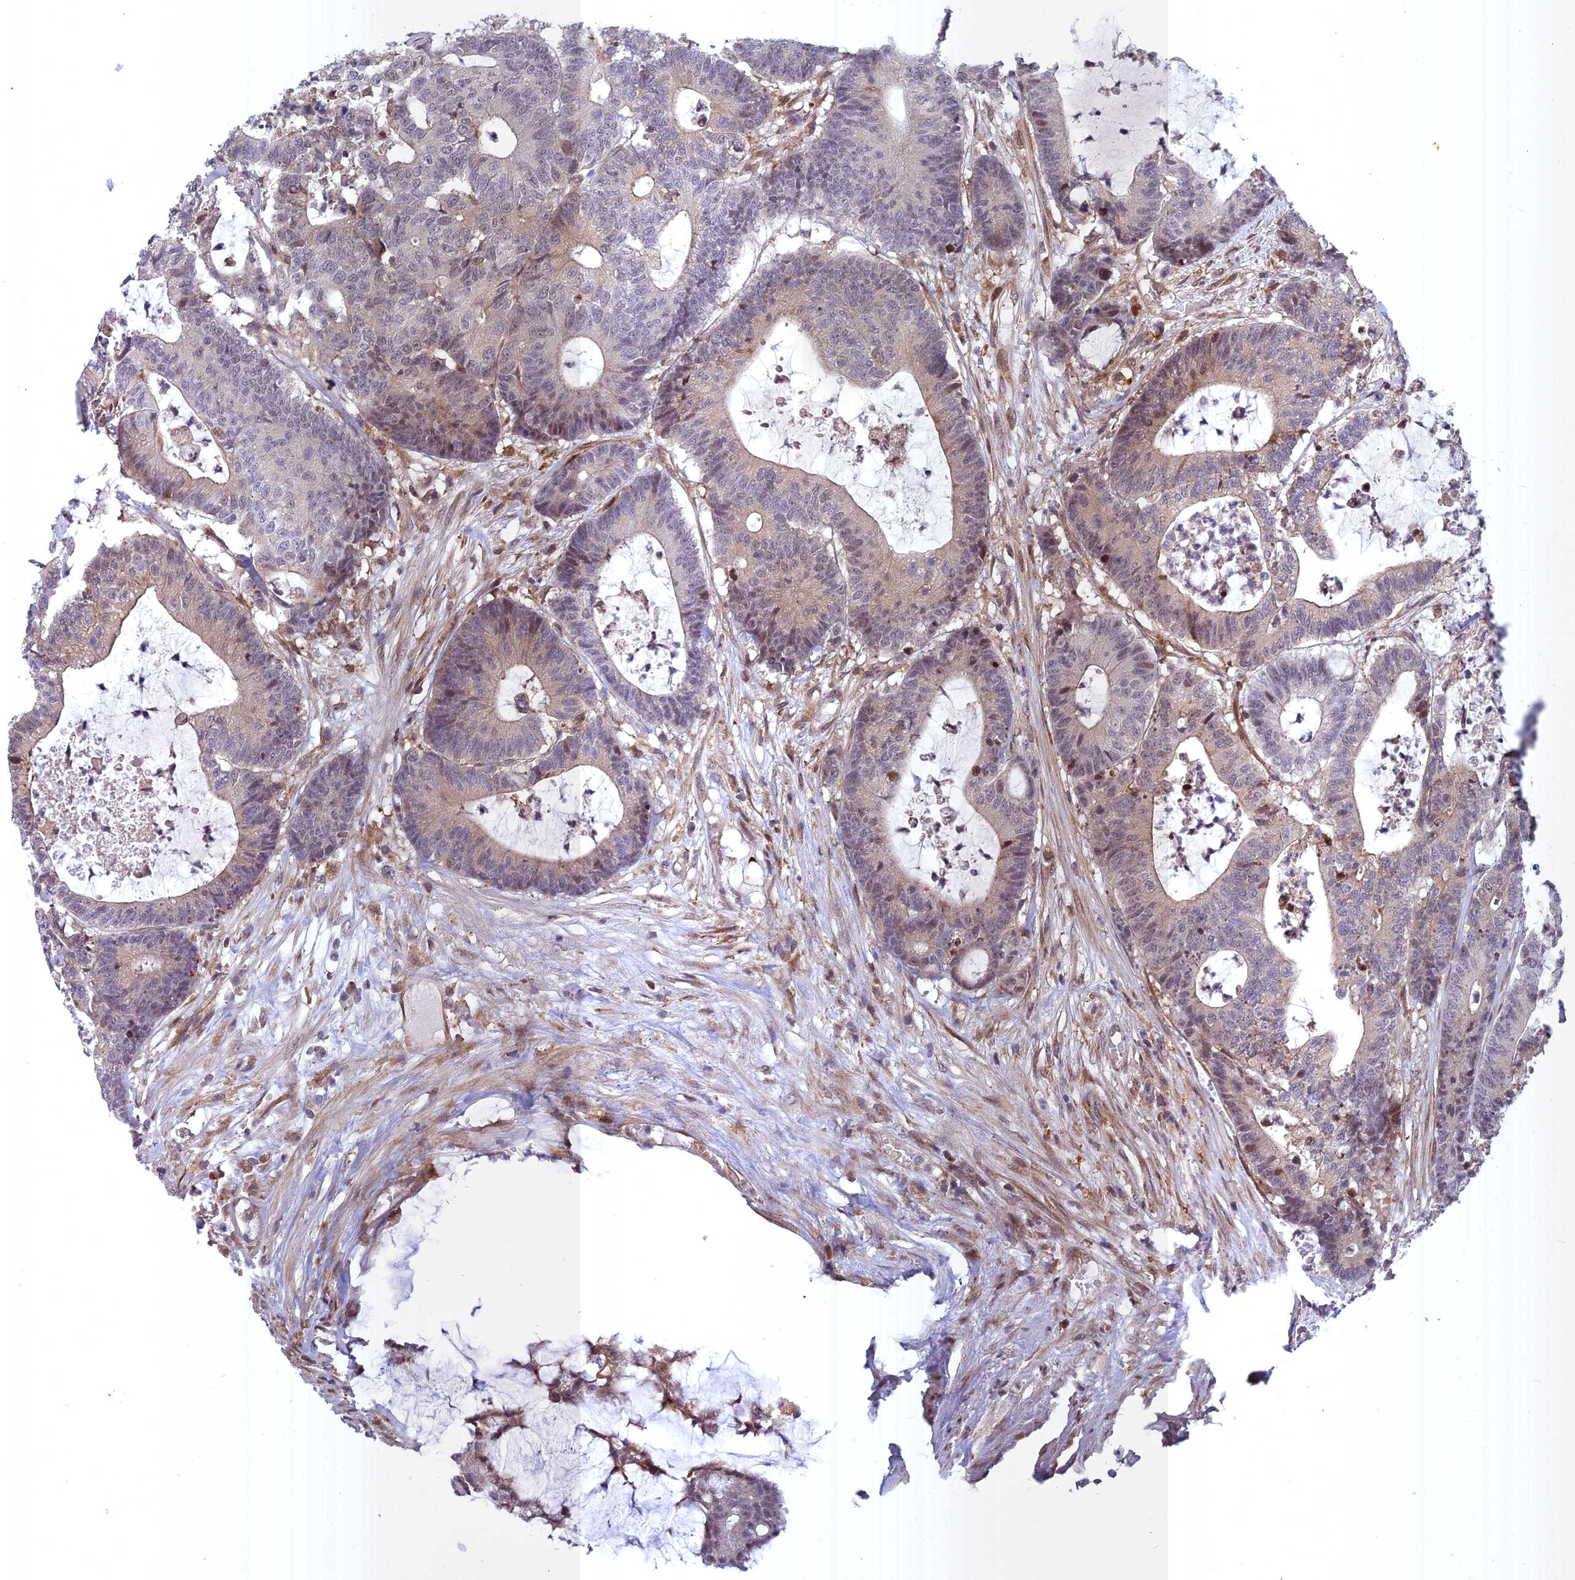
{"staining": {"intensity": "weak", "quantity": "<25%", "location": "cytoplasmic/membranous,nuclear"}, "tissue": "colorectal cancer", "cell_type": "Tumor cells", "image_type": "cancer", "snomed": [{"axis": "morphology", "description": "Adenocarcinoma, NOS"}, {"axis": "topography", "description": "Colon"}], "caption": "The immunohistochemistry image has no significant staining in tumor cells of colorectal cancer tissue.", "gene": "COMMD2", "patient": {"sex": "female", "age": 84}}